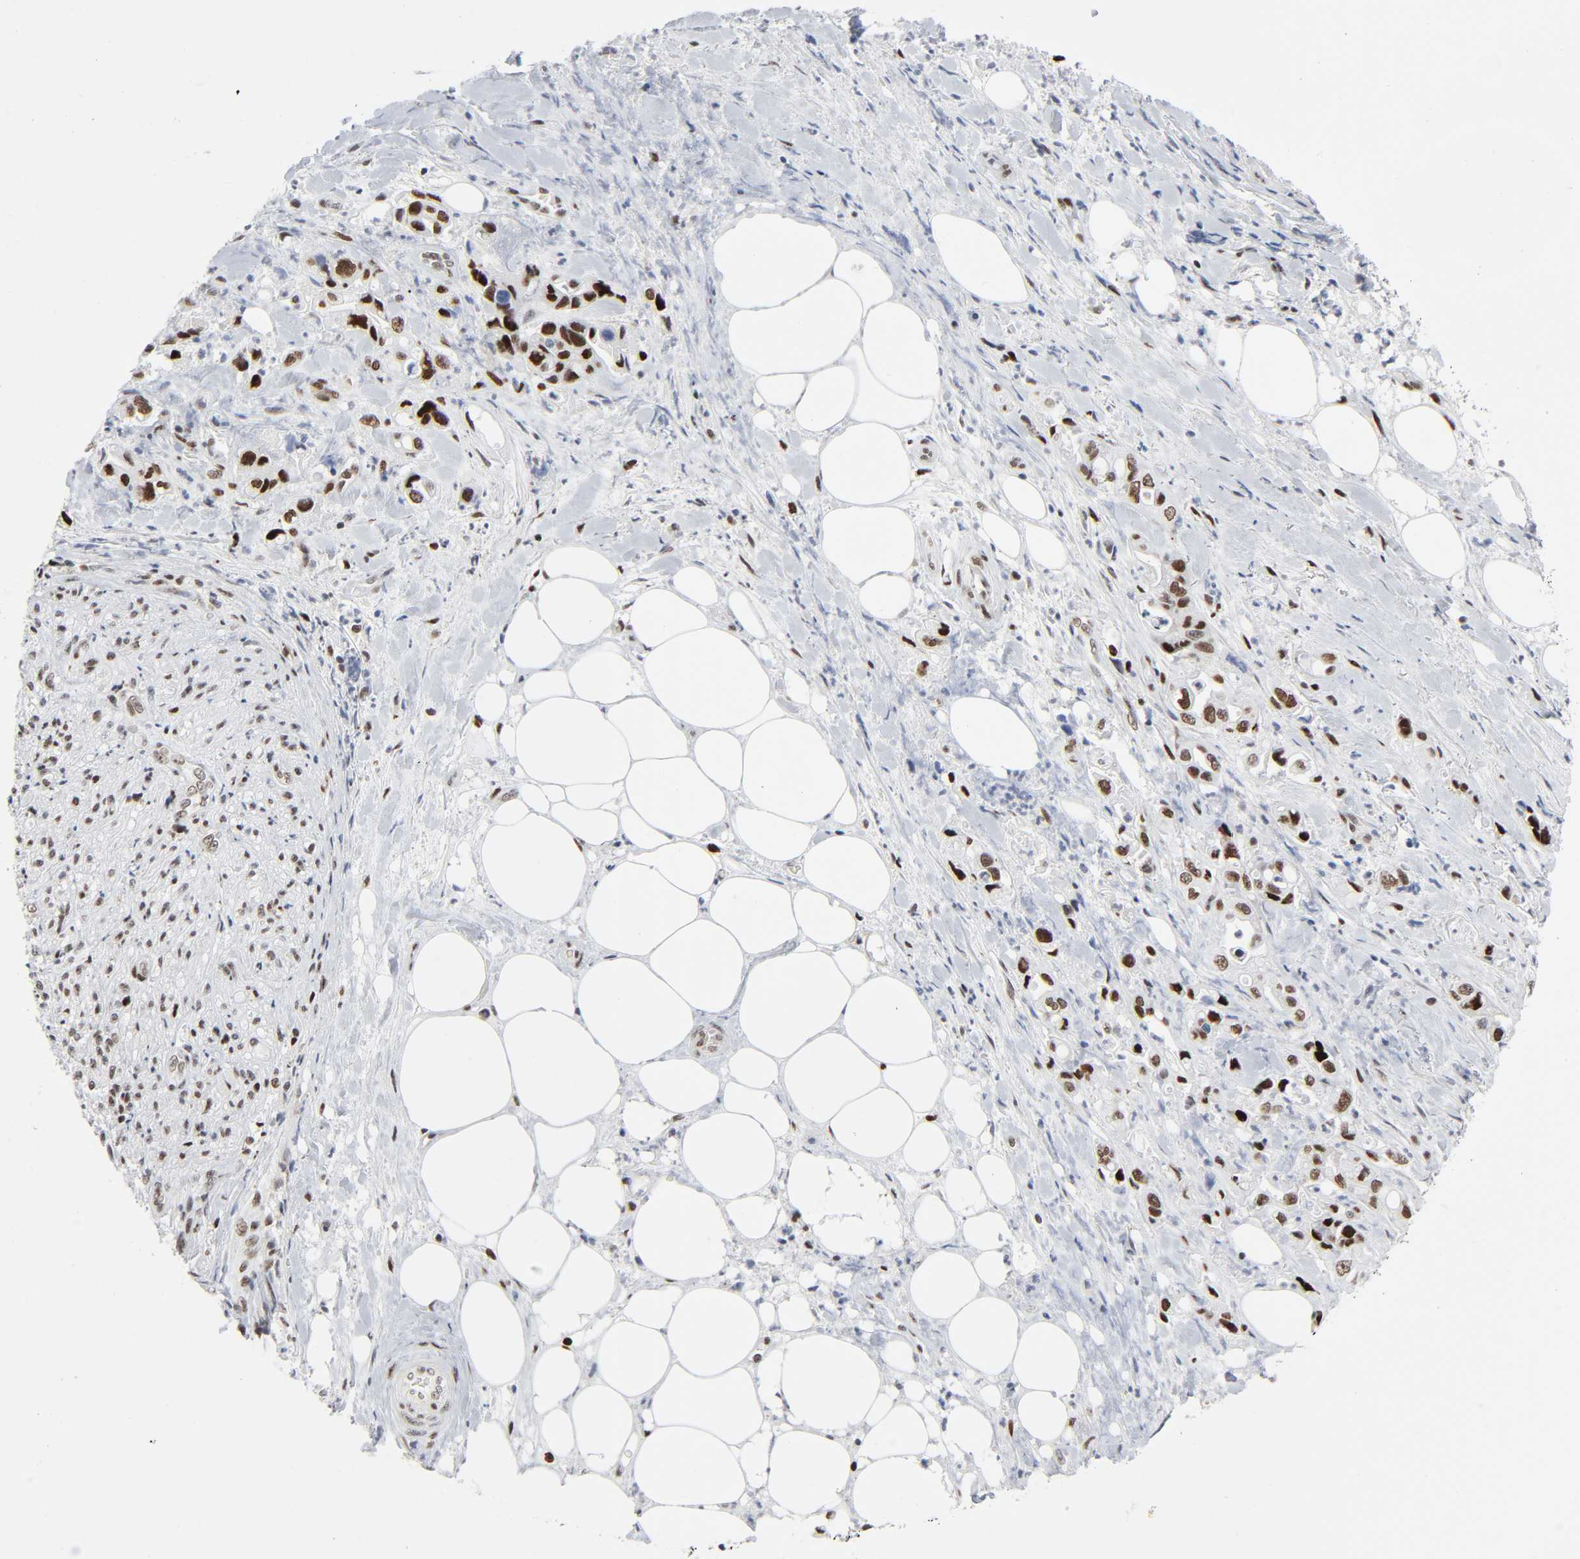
{"staining": {"intensity": "strong", "quantity": ">75%", "location": "nuclear"}, "tissue": "pancreatic cancer", "cell_type": "Tumor cells", "image_type": "cancer", "snomed": [{"axis": "morphology", "description": "Adenocarcinoma, NOS"}, {"axis": "topography", "description": "Pancreas"}], "caption": "A brown stain highlights strong nuclear staining of a protein in human adenocarcinoma (pancreatic) tumor cells. (DAB (3,3'-diaminobenzidine) IHC with brightfield microscopy, high magnification).", "gene": "HSF1", "patient": {"sex": "male", "age": 70}}